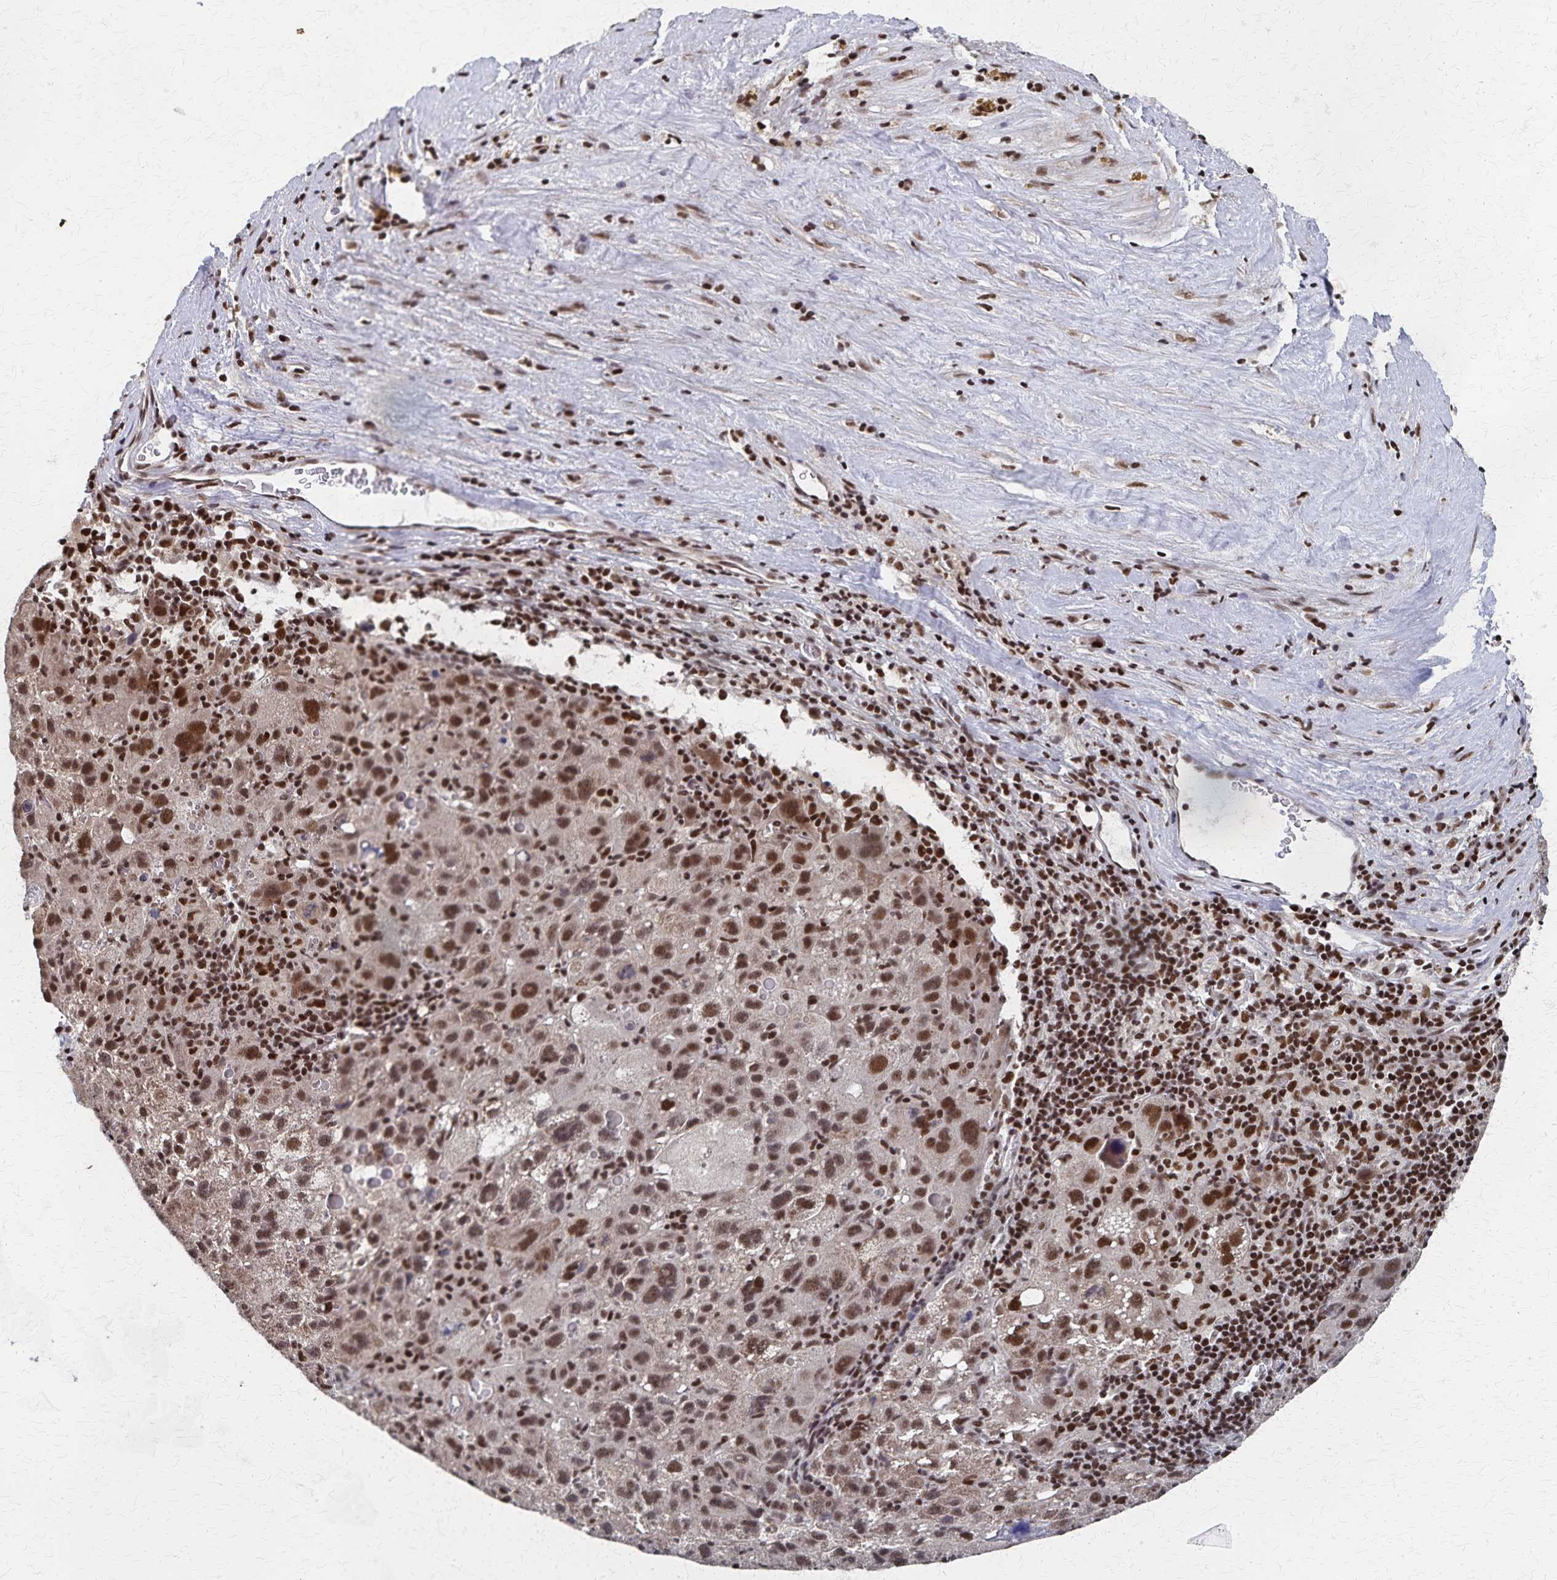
{"staining": {"intensity": "moderate", "quantity": ">75%", "location": "nuclear"}, "tissue": "liver cancer", "cell_type": "Tumor cells", "image_type": "cancer", "snomed": [{"axis": "morphology", "description": "Carcinoma, Hepatocellular, NOS"}, {"axis": "topography", "description": "Liver"}], "caption": "Liver hepatocellular carcinoma stained with DAB immunohistochemistry exhibits medium levels of moderate nuclear expression in about >75% of tumor cells. (brown staining indicates protein expression, while blue staining denotes nuclei).", "gene": "GTF2B", "patient": {"sex": "female", "age": 77}}